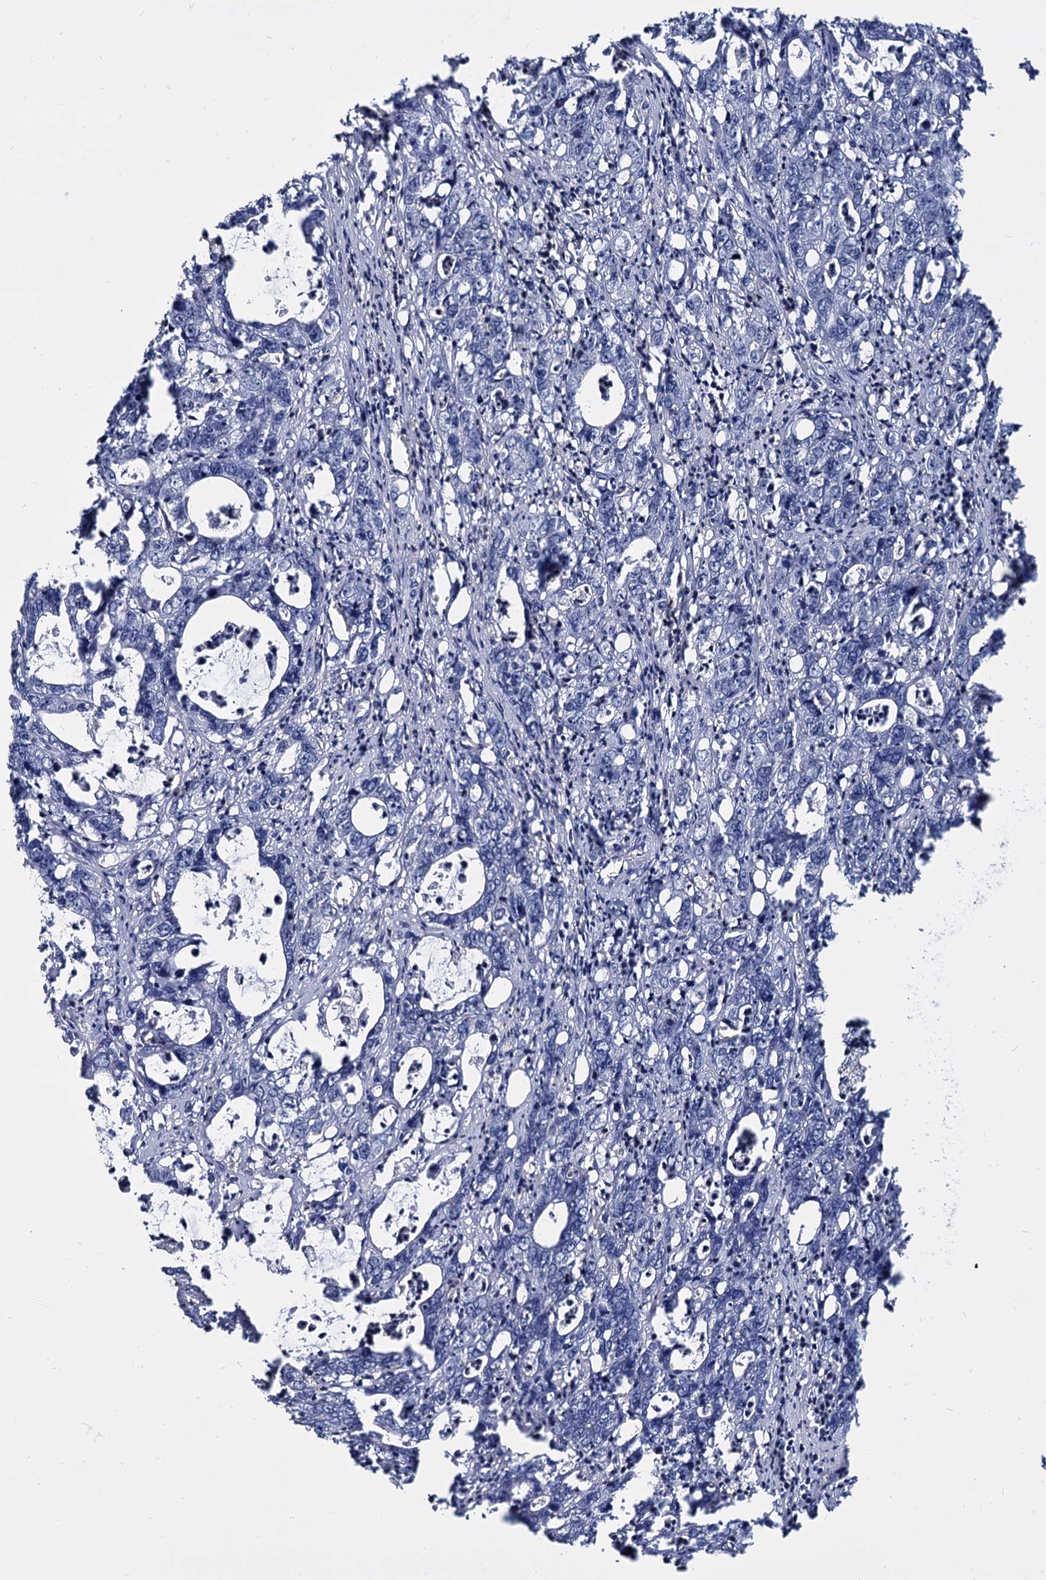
{"staining": {"intensity": "negative", "quantity": "none", "location": "none"}, "tissue": "colorectal cancer", "cell_type": "Tumor cells", "image_type": "cancer", "snomed": [{"axis": "morphology", "description": "Adenocarcinoma, NOS"}, {"axis": "topography", "description": "Colon"}], "caption": "Colorectal cancer (adenocarcinoma) stained for a protein using immunohistochemistry (IHC) shows no staining tumor cells.", "gene": "ANKRD13A", "patient": {"sex": "female", "age": 75}}